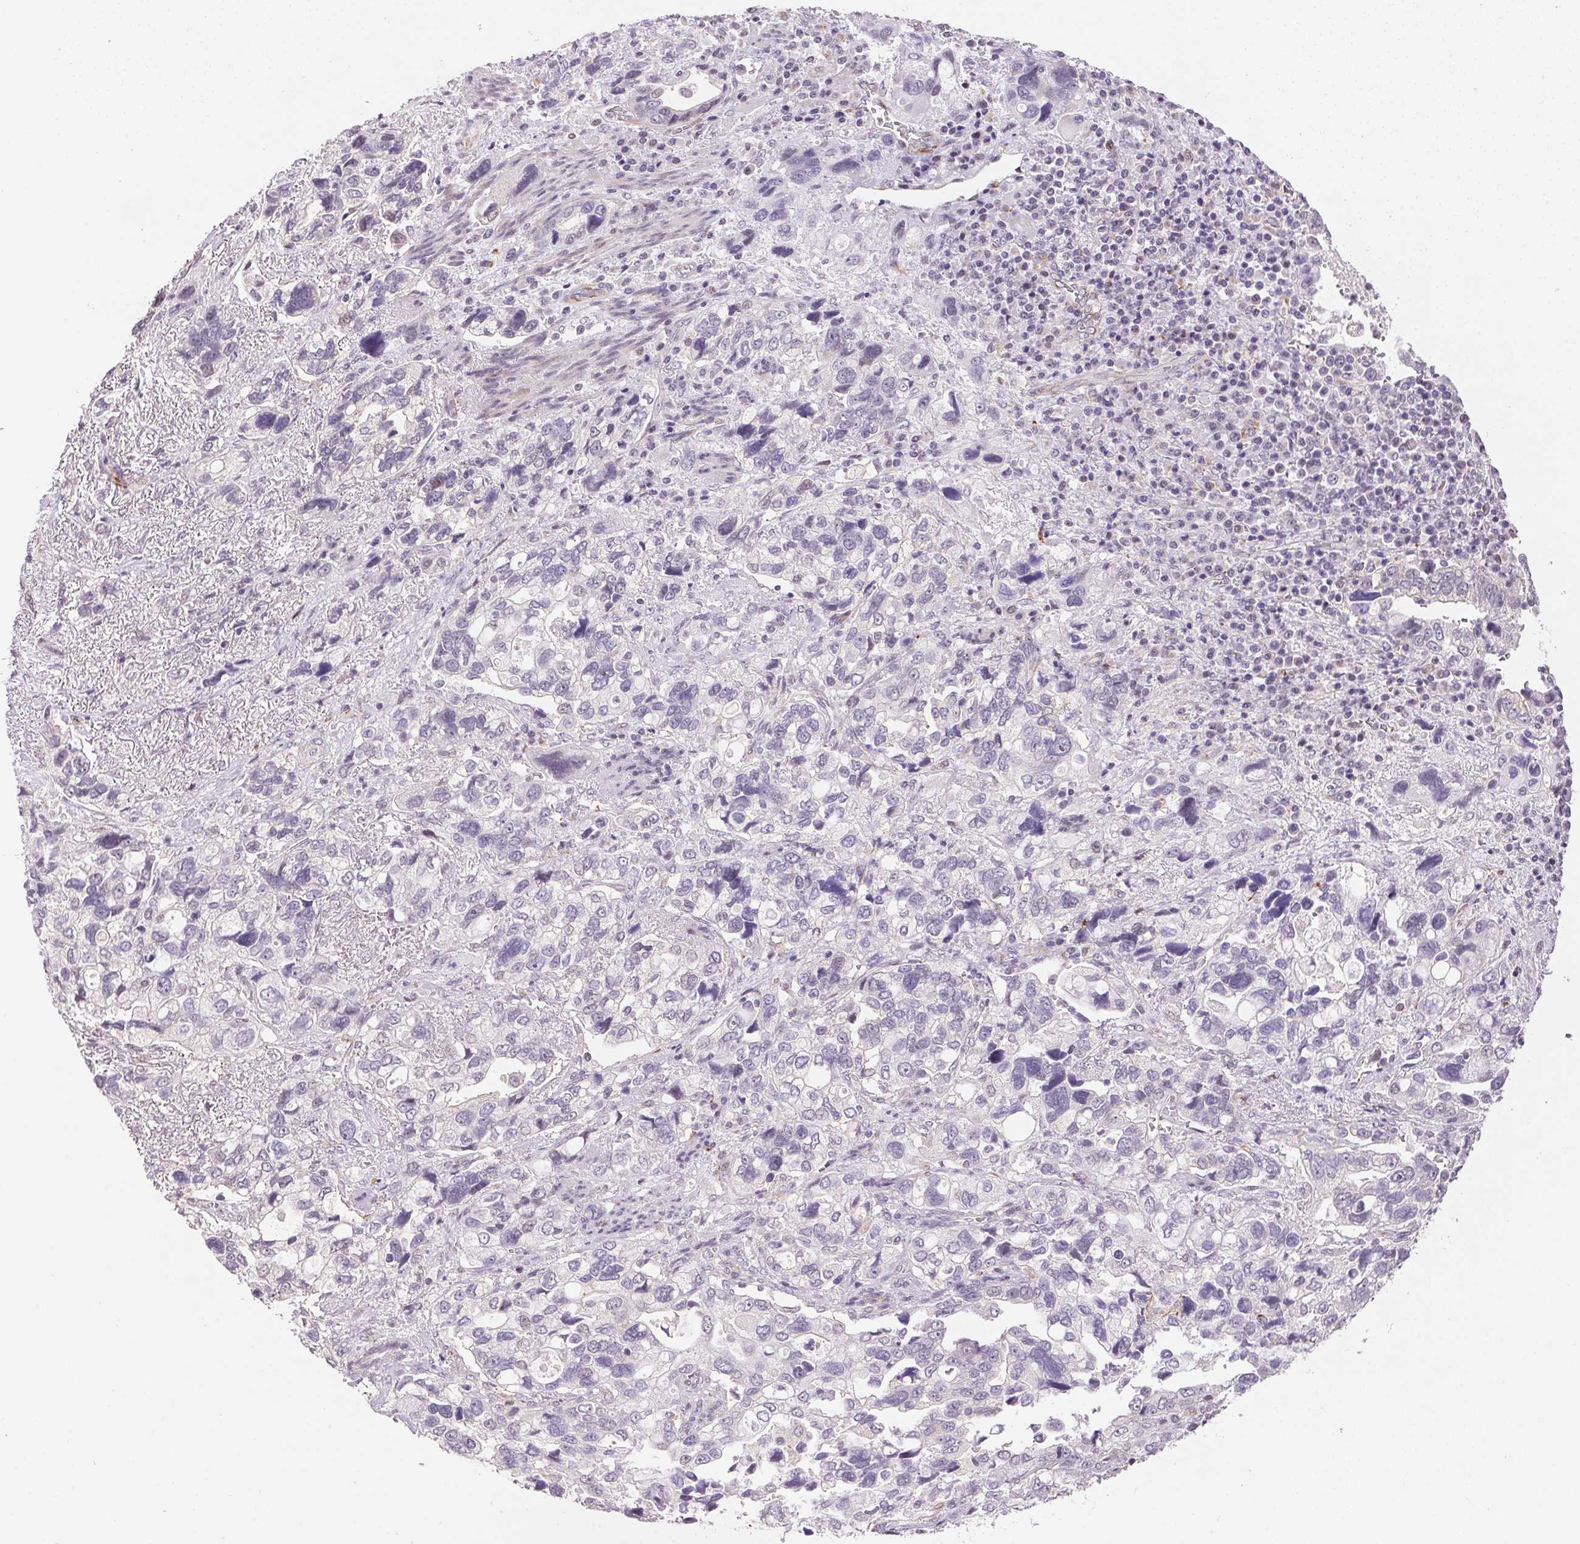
{"staining": {"intensity": "negative", "quantity": "none", "location": "none"}, "tissue": "stomach cancer", "cell_type": "Tumor cells", "image_type": "cancer", "snomed": [{"axis": "morphology", "description": "Adenocarcinoma, NOS"}, {"axis": "topography", "description": "Stomach, upper"}], "caption": "There is no significant positivity in tumor cells of stomach cancer. (Immunohistochemistry (ihc), brightfield microscopy, high magnification).", "gene": "GYG2", "patient": {"sex": "female", "age": 81}}